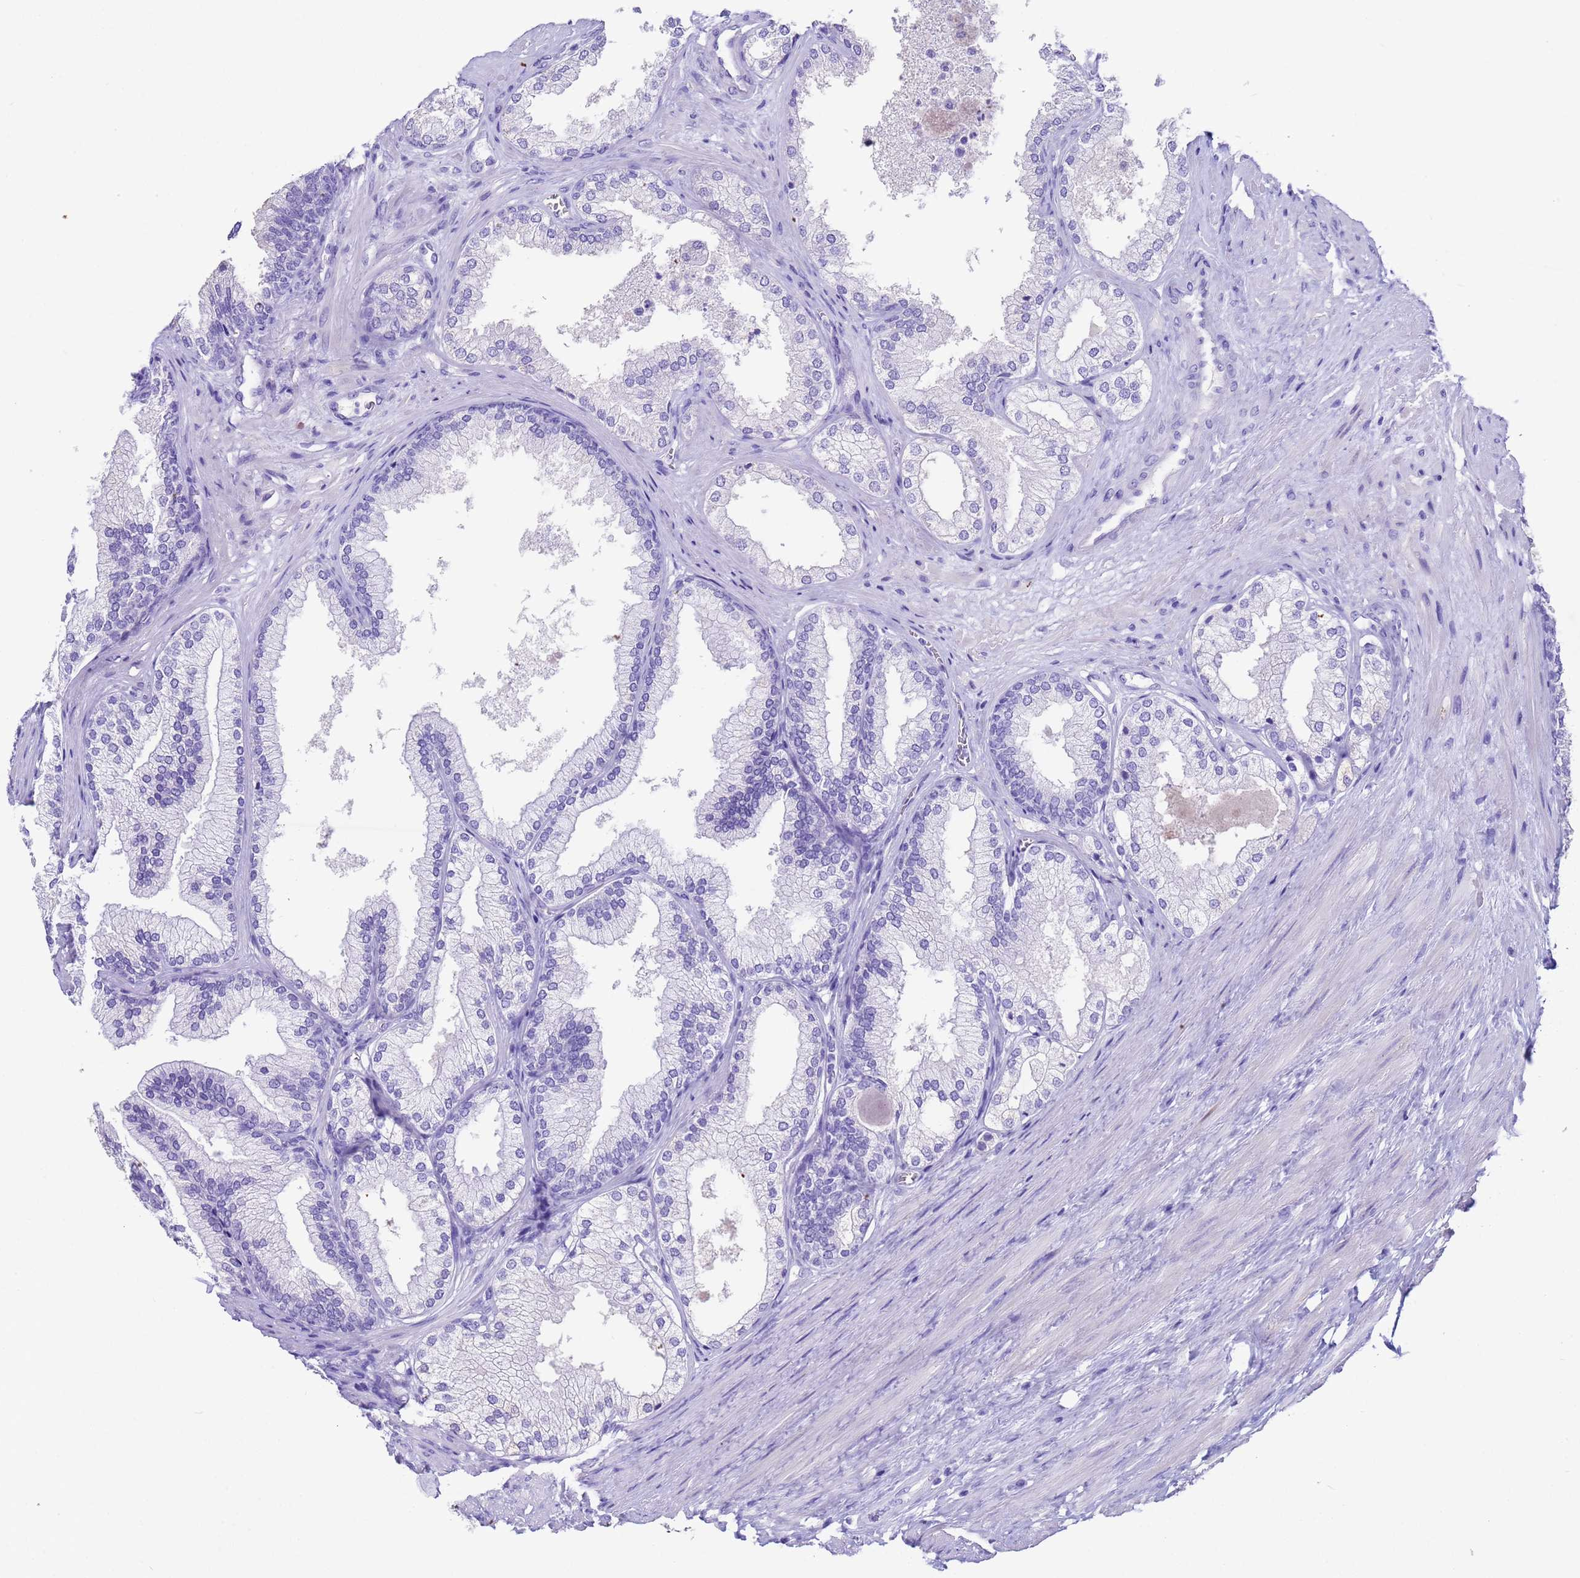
{"staining": {"intensity": "negative", "quantity": "none", "location": "none"}, "tissue": "prostate", "cell_type": "Glandular cells", "image_type": "normal", "snomed": [{"axis": "morphology", "description": "Normal tissue, NOS"}, {"axis": "topography", "description": "Prostate"}], "caption": "IHC image of benign prostate: human prostate stained with DAB reveals no significant protein positivity in glandular cells.", "gene": "CKM", "patient": {"sex": "male", "age": 76}}